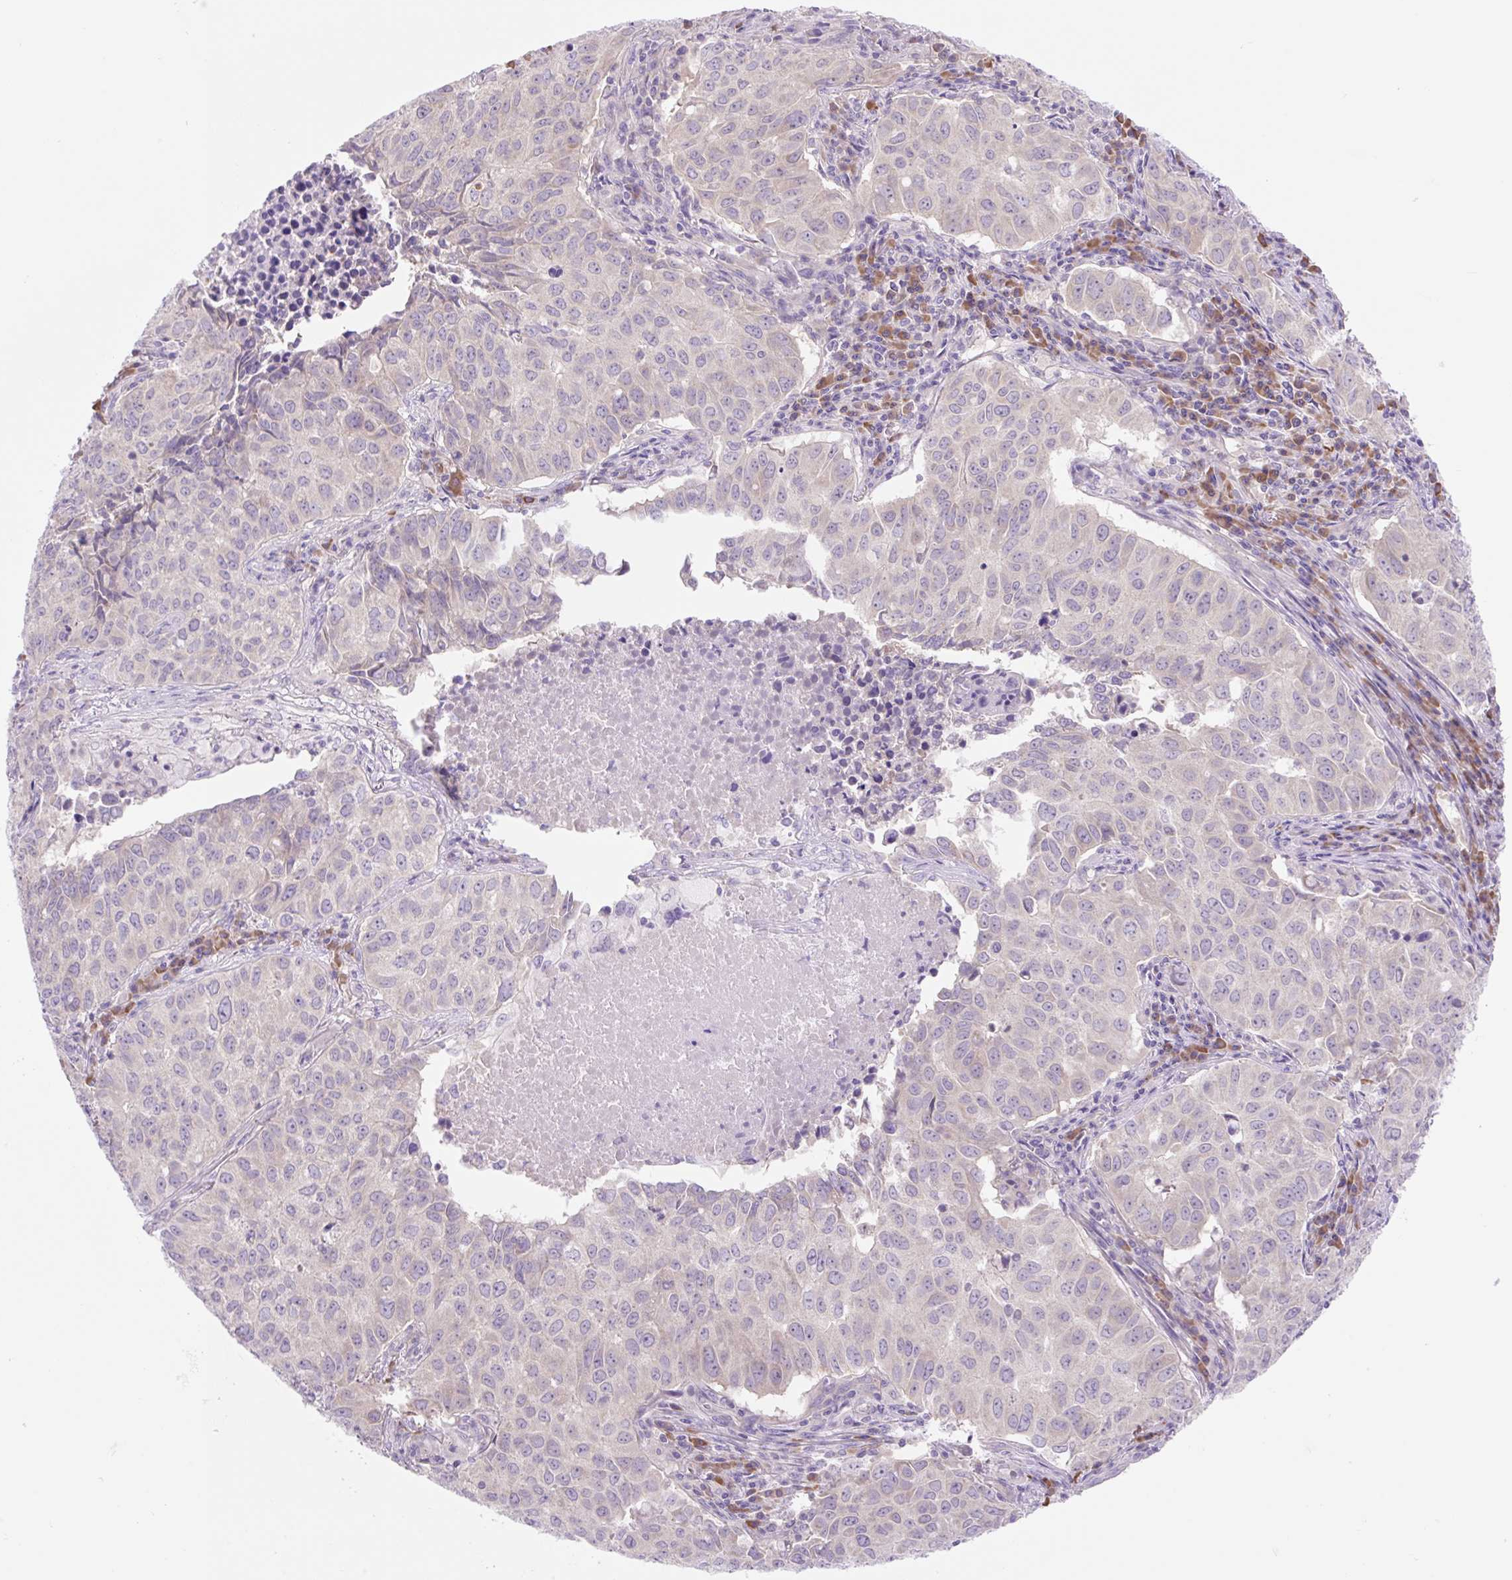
{"staining": {"intensity": "weak", "quantity": "<25%", "location": "cytoplasmic/membranous"}, "tissue": "lung cancer", "cell_type": "Tumor cells", "image_type": "cancer", "snomed": [{"axis": "morphology", "description": "Adenocarcinoma, NOS"}, {"axis": "topography", "description": "Lung"}], "caption": "The micrograph reveals no staining of tumor cells in lung adenocarcinoma. (DAB (3,3'-diaminobenzidine) immunohistochemistry visualized using brightfield microscopy, high magnification).", "gene": "CELF6", "patient": {"sex": "female", "age": 50}}